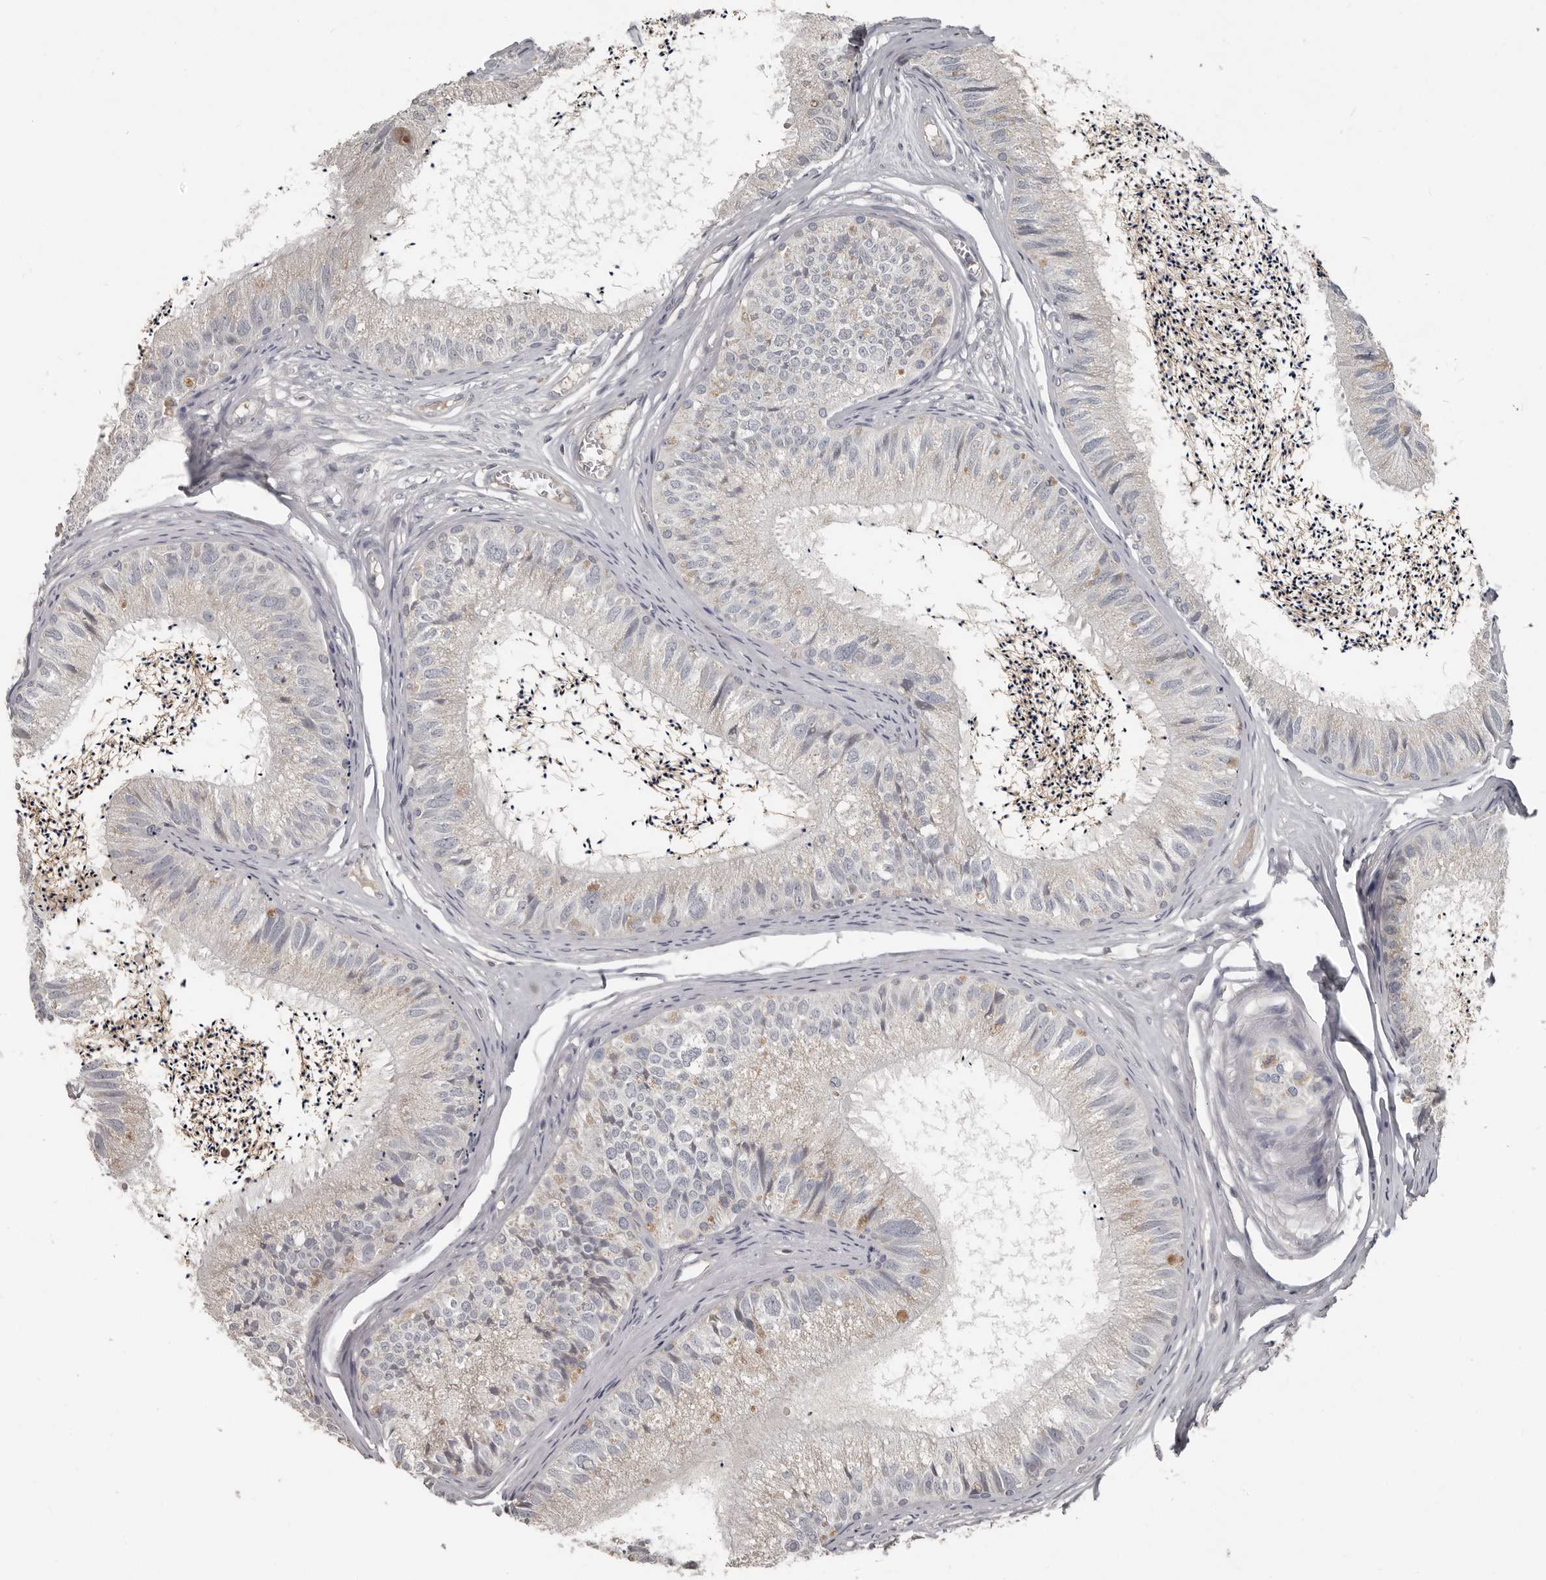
{"staining": {"intensity": "moderate", "quantity": "<25%", "location": "cytoplasmic/membranous"}, "tissue": "epididymis", "cell_type": "Glandular cells", "image_type": "normal", "snomed": [{"axis": "morphology", "description": "Normal tissue, NOS"}, {"axis": "topography", "description": "Epididymis"}], "caption": "Epididymis stained with DAB immunohistochemistry (IHC) shows low levels of moderate cytoplasmic/membranous expression in approximately <25% of glandular cells. (DAB (3,3'-diaminobenzidine) IHC, brown staining for protein, blue staining for nuclei).", "gene": "CA6", "patient": {"sex": "male", "age": 79}}